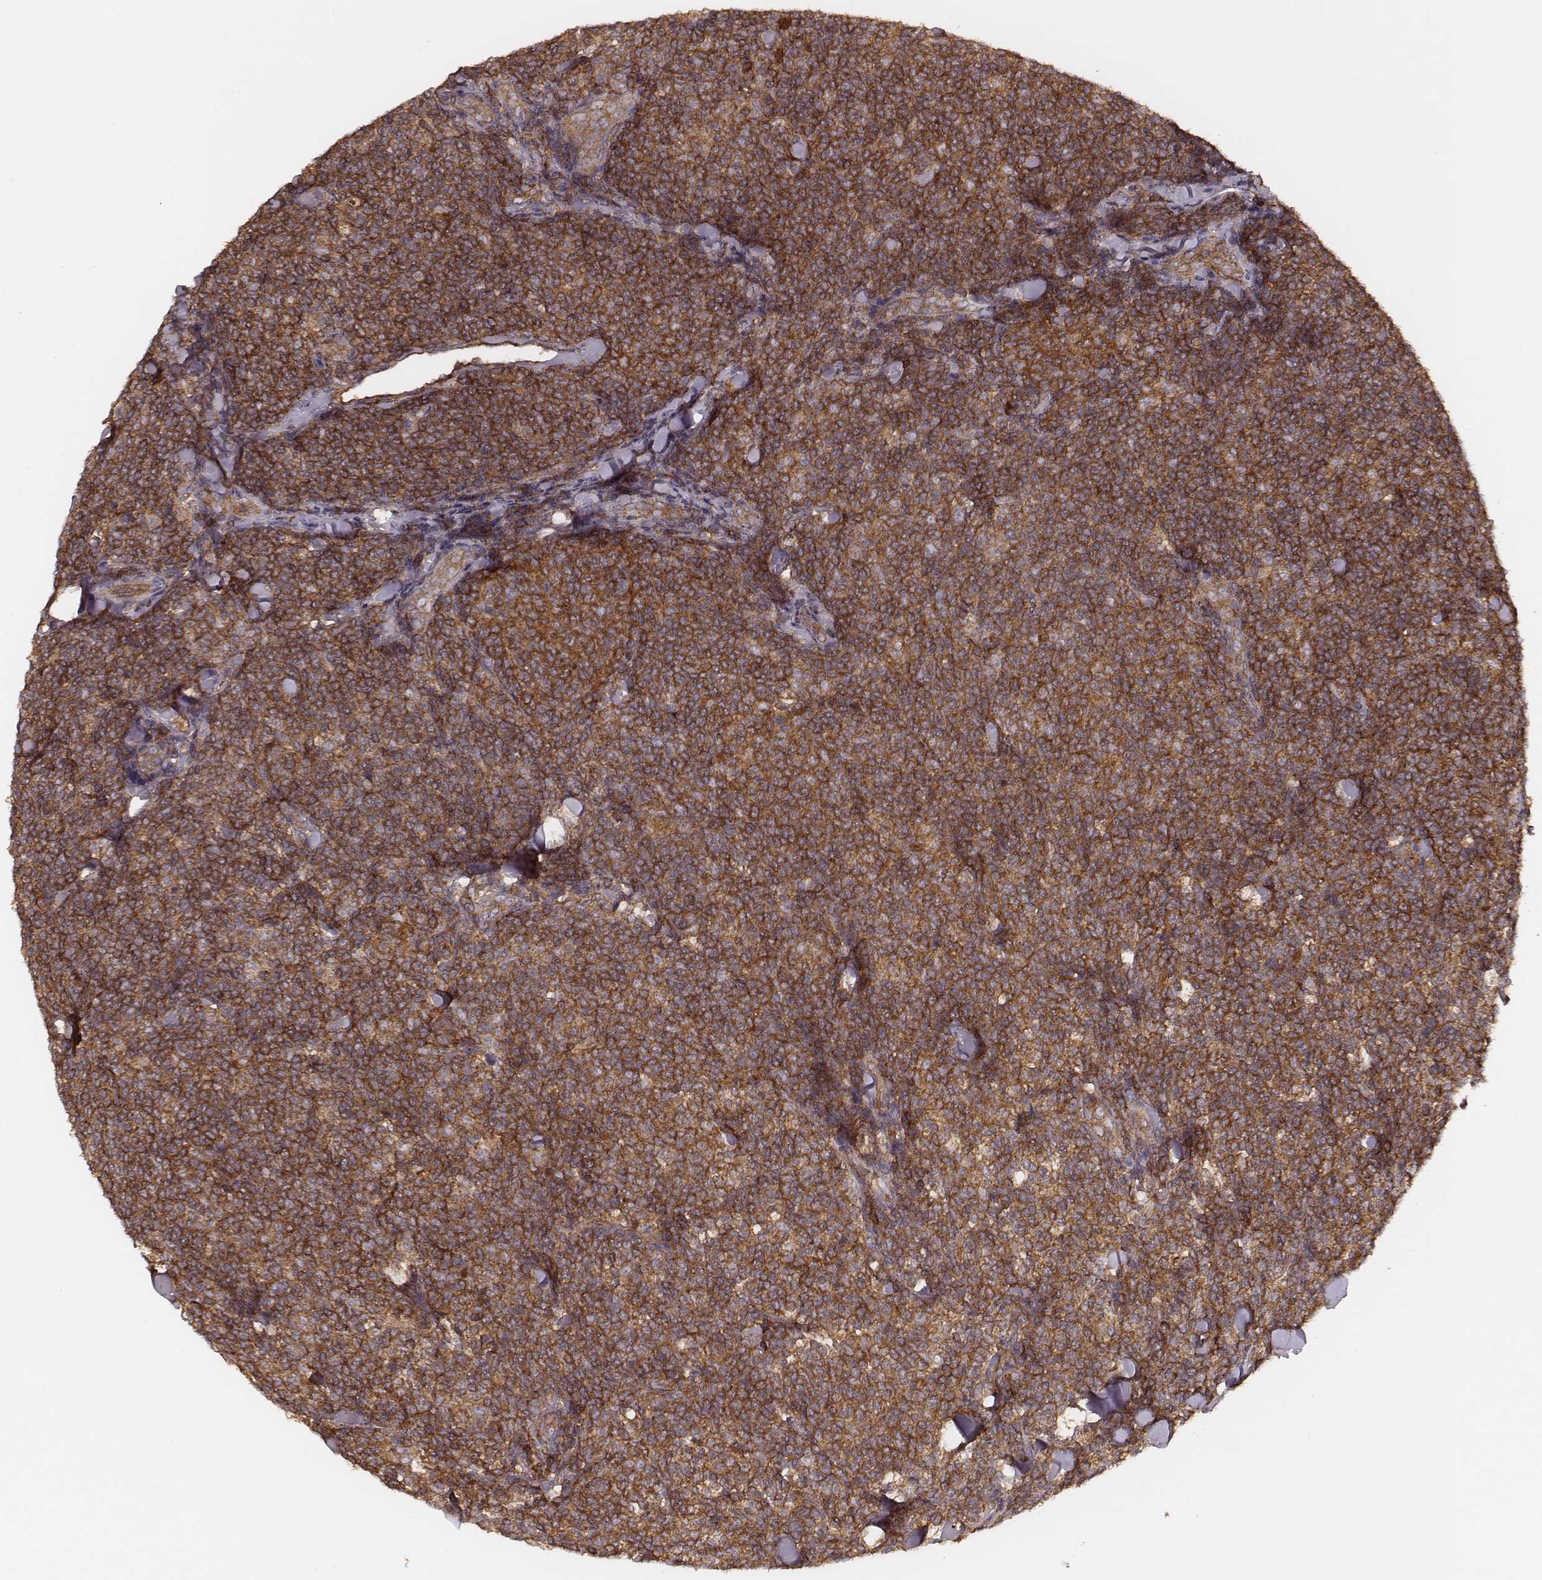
{"staining": {"intensity": "strong", "quantity": ">75%", "location": "cytoplasmic/membranous"}, "tissue": "lymphoma", "cell_type": "Tumor cells", "image_type": "cancer", "snomed": [{"axis": "morphology", "description": "Malignant lymphoma, non-Hodgkin's type, Low grade"}, {"axis": "topography", "description": "Lymph node"}], "caption": "Protein expression analysis of human low-grade malignant lymphoma, non-Hodgkin's type reveals strong cytoplasmic/membranous expression in approximately >75% of tumor cells.", "gene": "CARS1", "patient": {"sex": "female", "age": 56}}